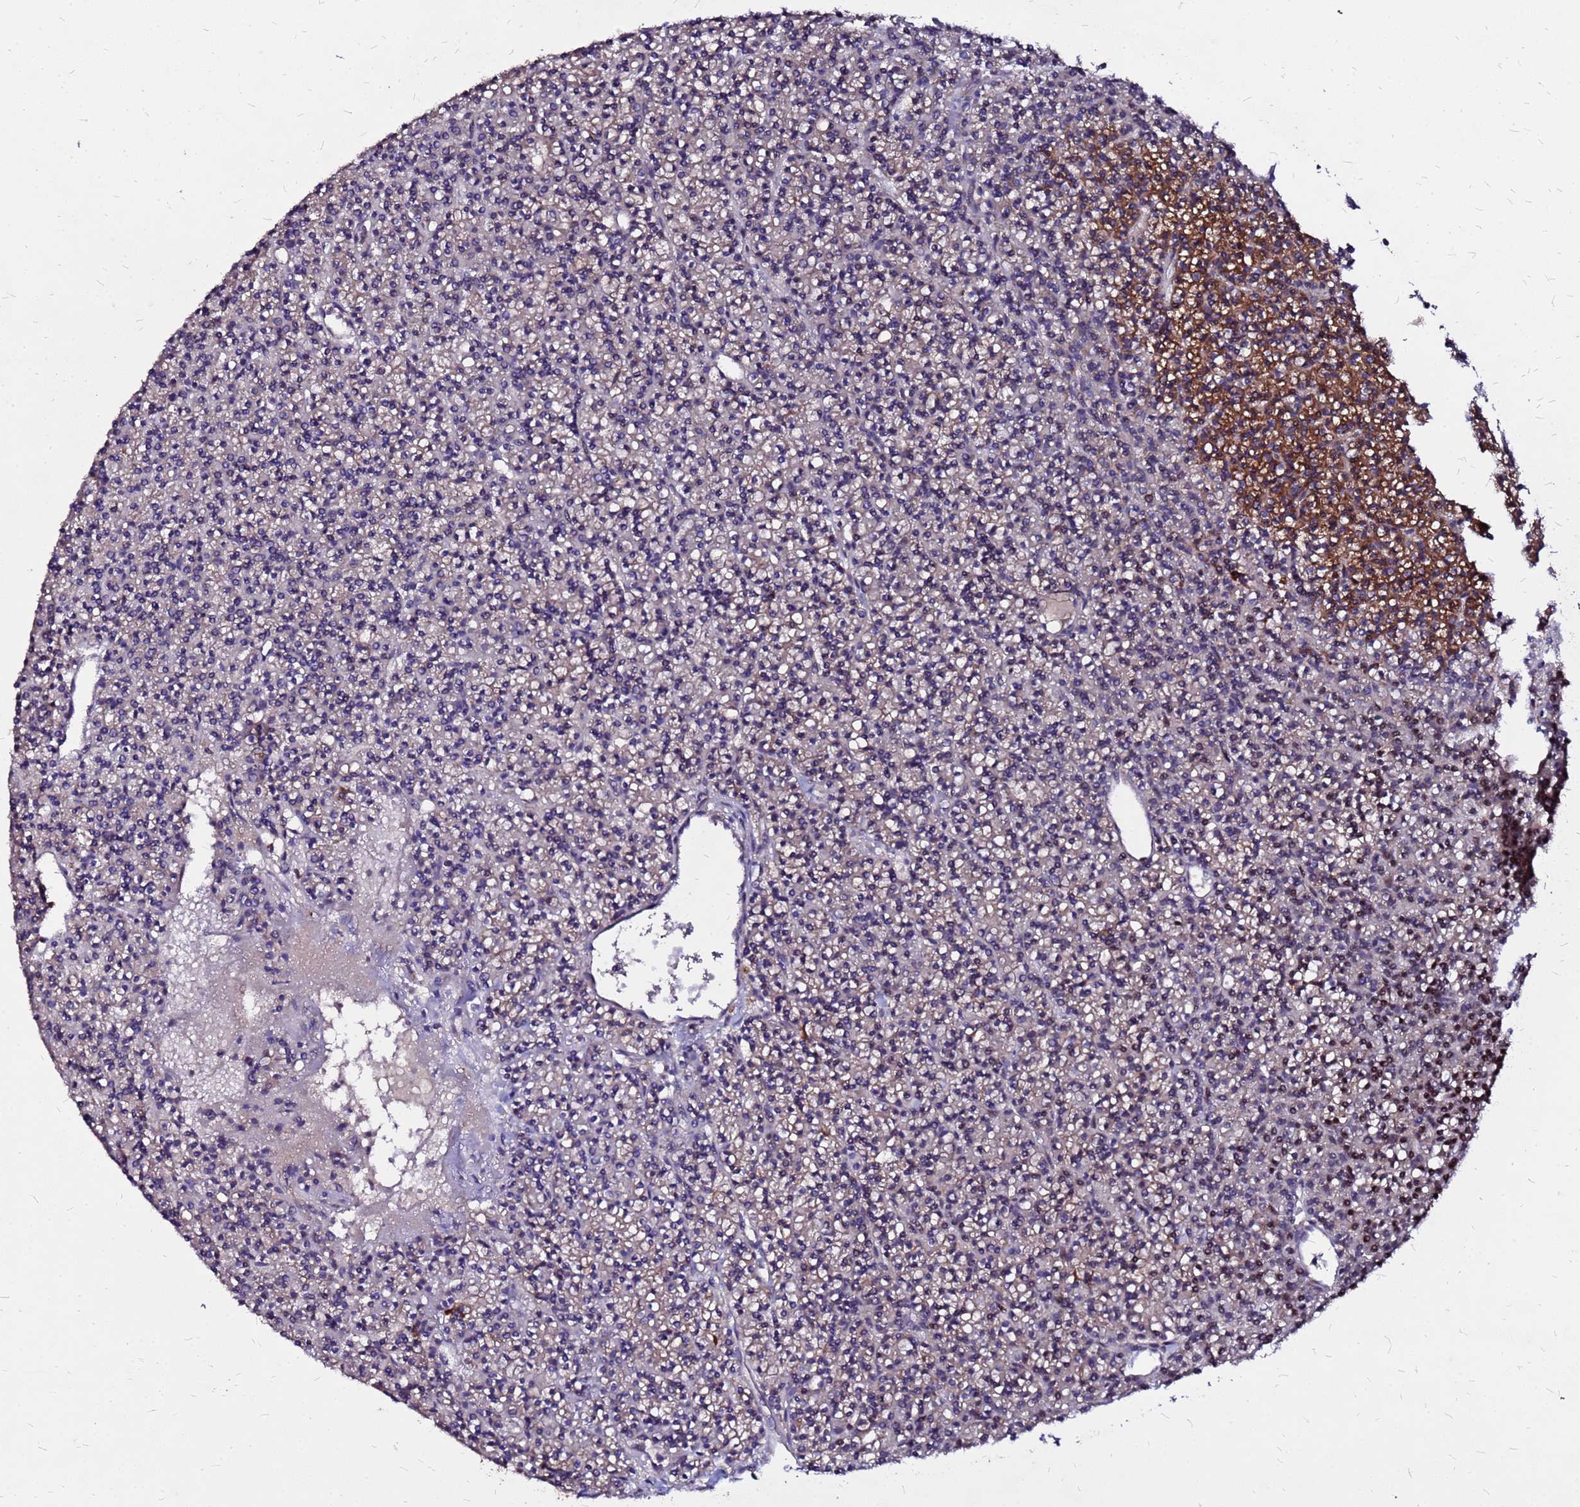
{"staining": {"intensity": "weak", "quantity": "<25%", "location": "cytoplasmic/membranous"}, "tissue": "parathyroid gland", "cell_type": "Glandular cells", "image_type": "normal", "snomed": [{"axis": "morphology", "description": "Normal tissue, NOS"}, {"axis": "topography", "description": "Parathyroid gland"}], "caption": "The immunohistochemistry image has no significant expression in glandular cells of parathyroid gland.", "gene": "ARHGEF35", "patient": {"sex": "female", "age": 45}}